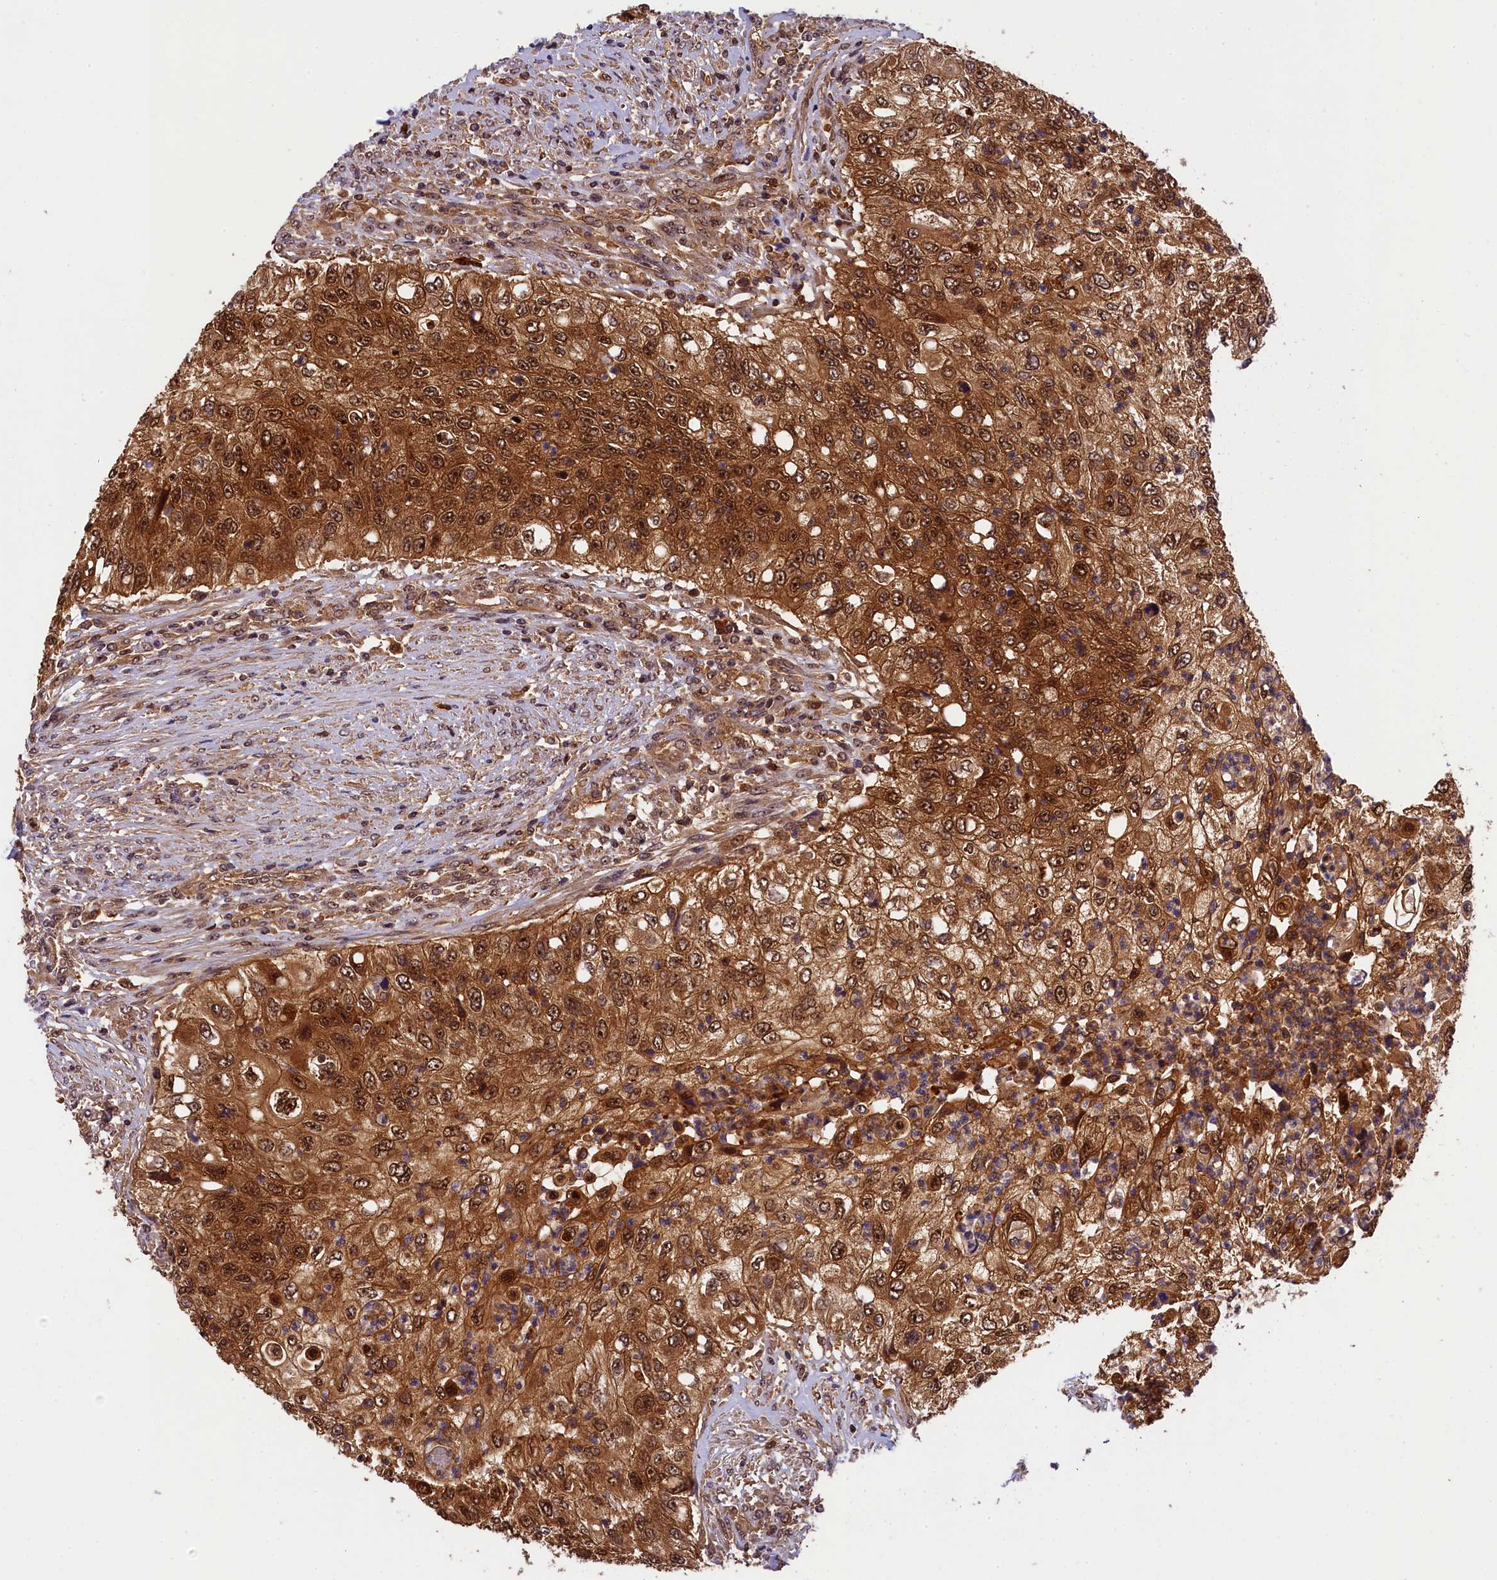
{"staining": {"intensity": "strong", "quantity": ">75%", "location": "cytoplasmic/membranous,nuclear"}, "tissue": "urothelial cancer", "cell_type": "Tumor cells", "image_type": "cancer", "snomed": [{"axis": "morphology", "description": "Urothelial carcinoma, High grade"}, {"axis": "topography", "description": "Urinary bladder"}], "caption": "Tumor cells reveal high levels of strong cytoplasmic/membranous and nuclear expression in approximately >75% of cells in urothelial carcinoma (high-grade). The protein of interest is shown in brown color, while the nuclei are stained blue.", "gene": "EIF6", "patient": {"sex": "female", "age": 60}}